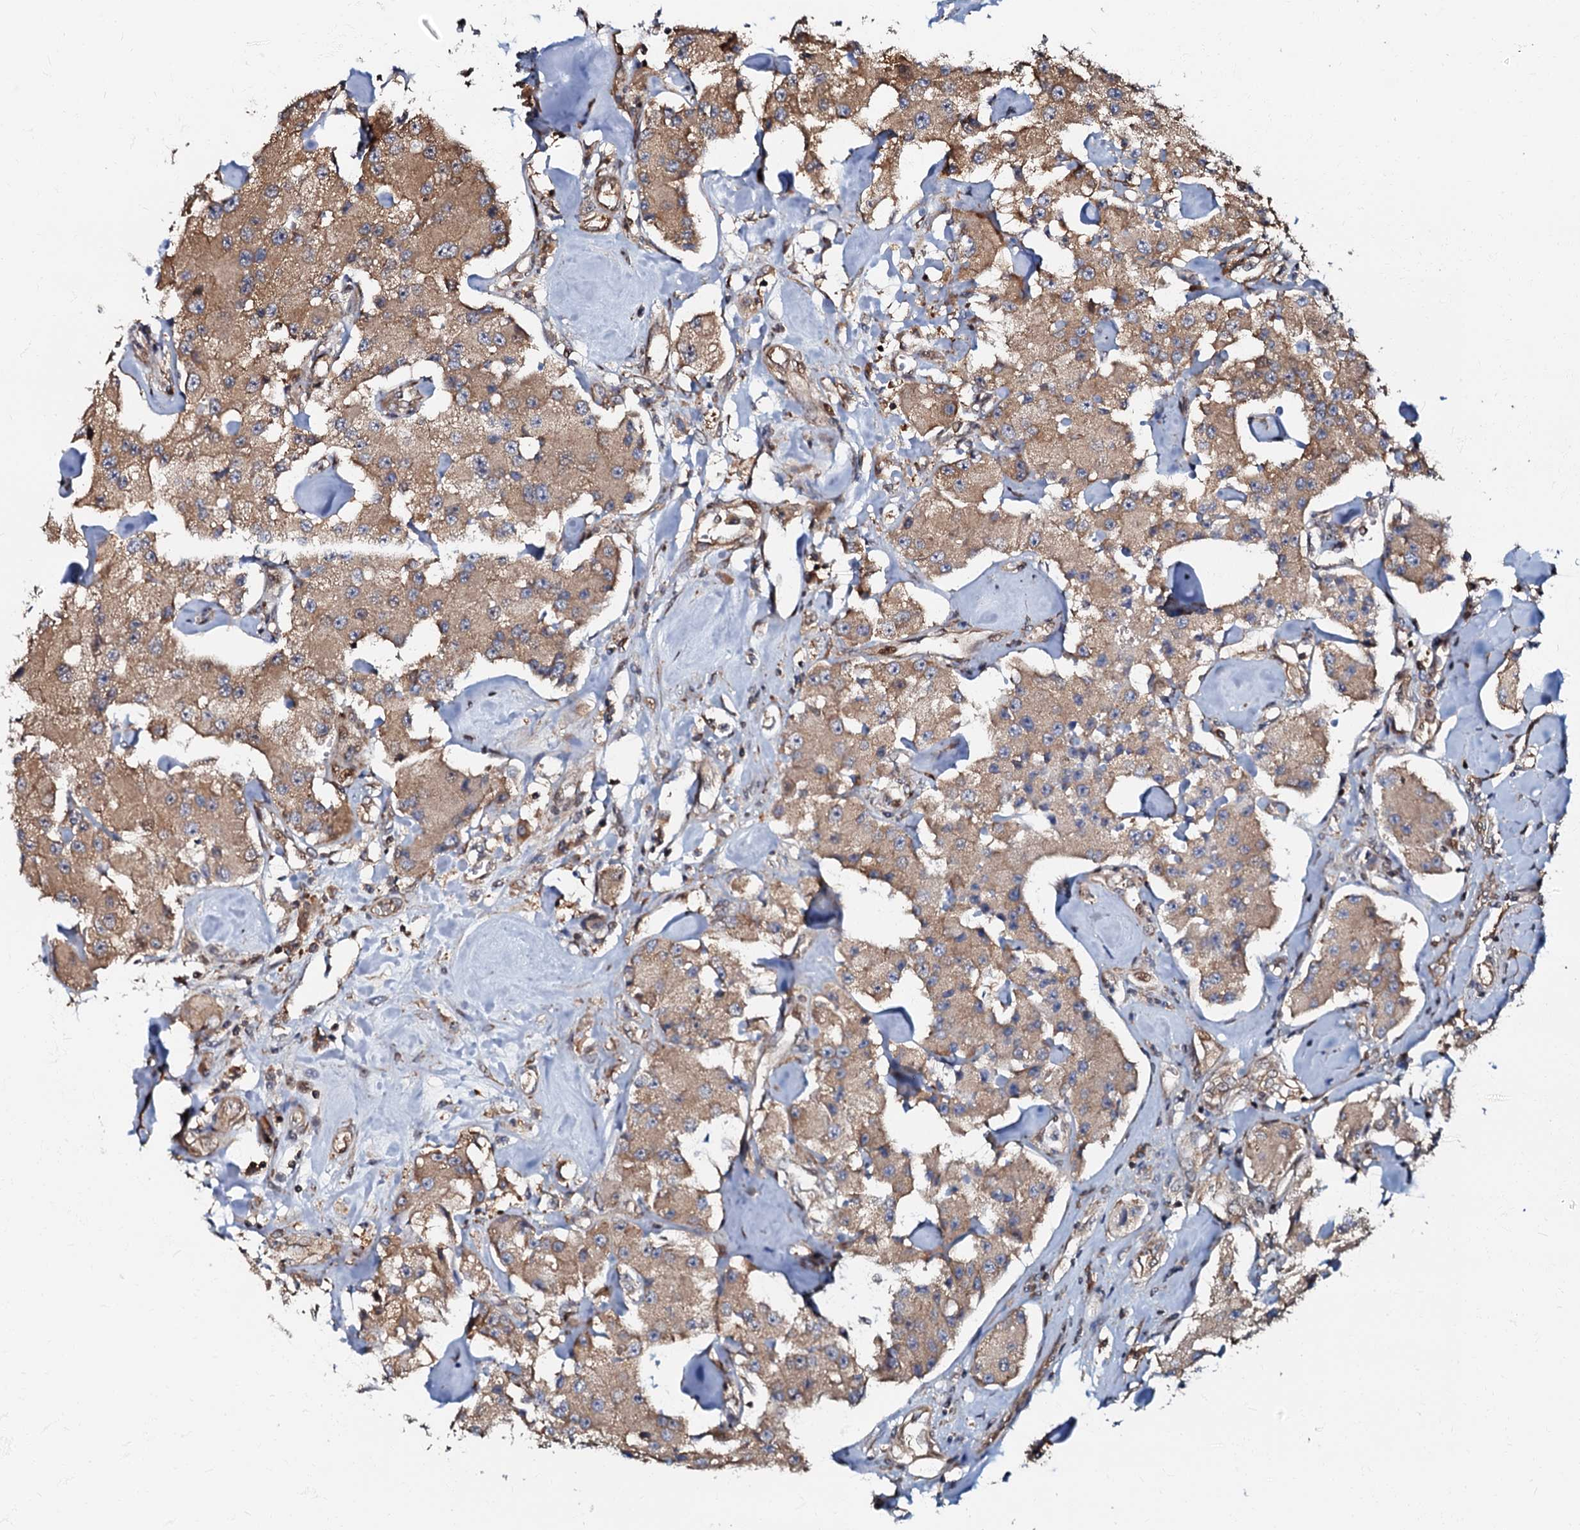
{"staining": {"intensity": "moderate", "quantity": ">75%", "location": "cytoplasmic/membranous"}, "tissue": "carcinoid", "cell_type": "Tumor cells", "image_type": "cancer", "snomed": [{"axis": "morphology", "description": "Carcinoid, malignant, NOS"}, {"axis": "topography", "description": "Pancreas"}], "caption": "DAB immunohistochemical staining of human carcinoid (malignant) demonstrates moderate cytoplasmic/membranous protein positivity in about >75% of tumor cells. The staining was performed using DAB to visualize the protein expression in brown, while the nuclei were stained in blue with hematoxylin (Magnification: 20x).", "gene": "OSBP", "patient": {"sex": "male", "age": 41}}